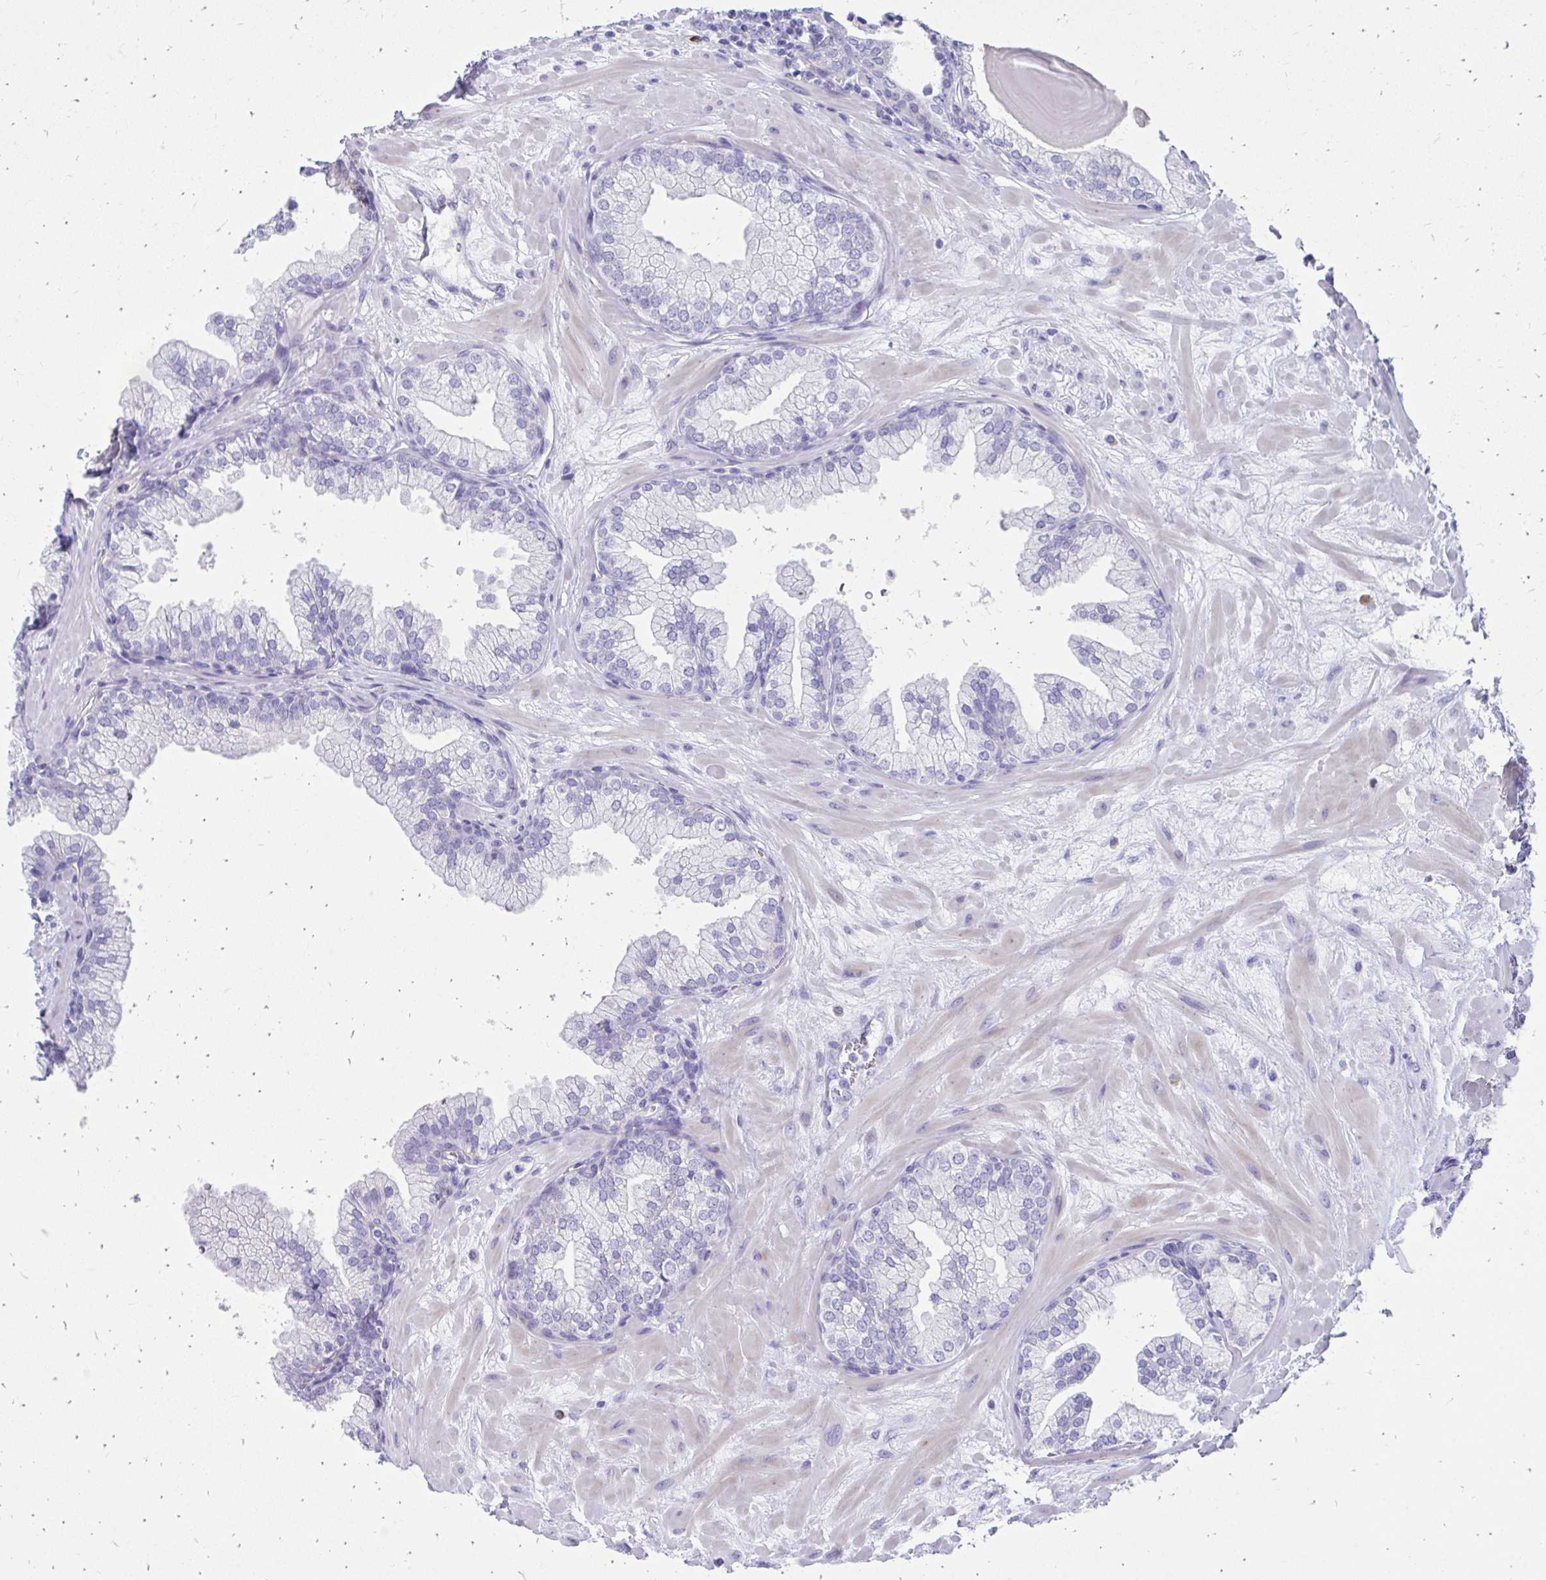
{"staining": {"intensity": "moderate", "quantity": "<25%", "location": "cytoplasmic/membranous"}, "tissue": "prostate", "cell_type": "Glandular cells", "image_type": "normal", "snomed": [{"axis": "morphology", "description": "Normal tissue, NOS"}, {"axis": "topography", "description": "Prostate"}, {"axis": "topography", "description": "Peripheral nerve tissue"}], "caption": "A photomicrograph showing moderate cytoplasmic/membranous staining in about <25% of glandular cells in unremarkable prostate, as visualized by brown immunohistochemical staining.", "gene": "ZNF699", "patient": {"sex": "male", "age": 61}}